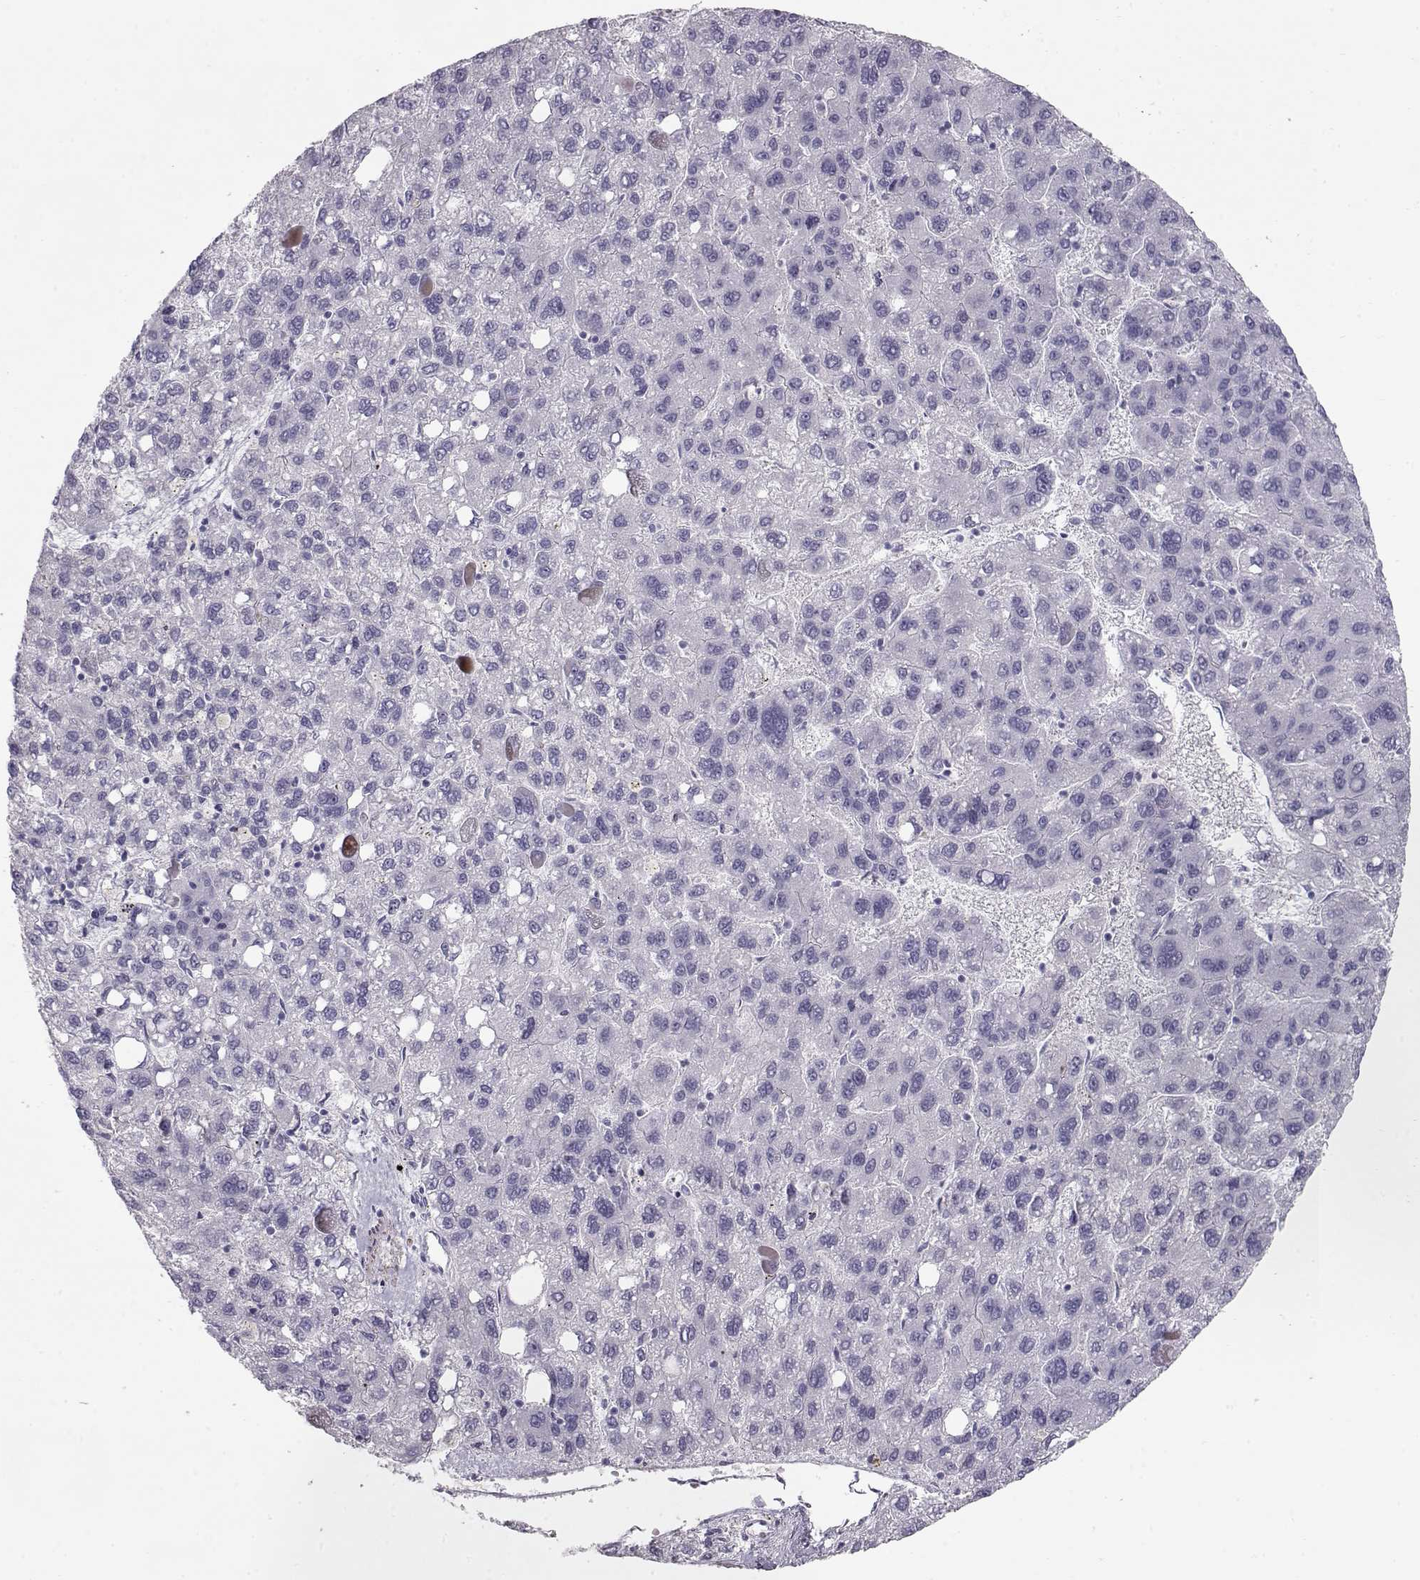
{"staining": {"intensity": "negative", "quantity": "none", "location": "none"}, "tissue": "liver cancer", "cell_type": "Tumor cells", "image_type": "cancer", "snomed": [{"axis": "morphology", "description": "Carcinoma, Hepatocellular, NOS"}, {"axis": "topography", "description": "Liver"}], "caption": "Tumor cells show no significant expression in liver cancer. (DAB IHC visualized using brightfield microscopy, high magnification).", "gene": "SLITRK3", "patient": {"sex": "female", "age": 82}}